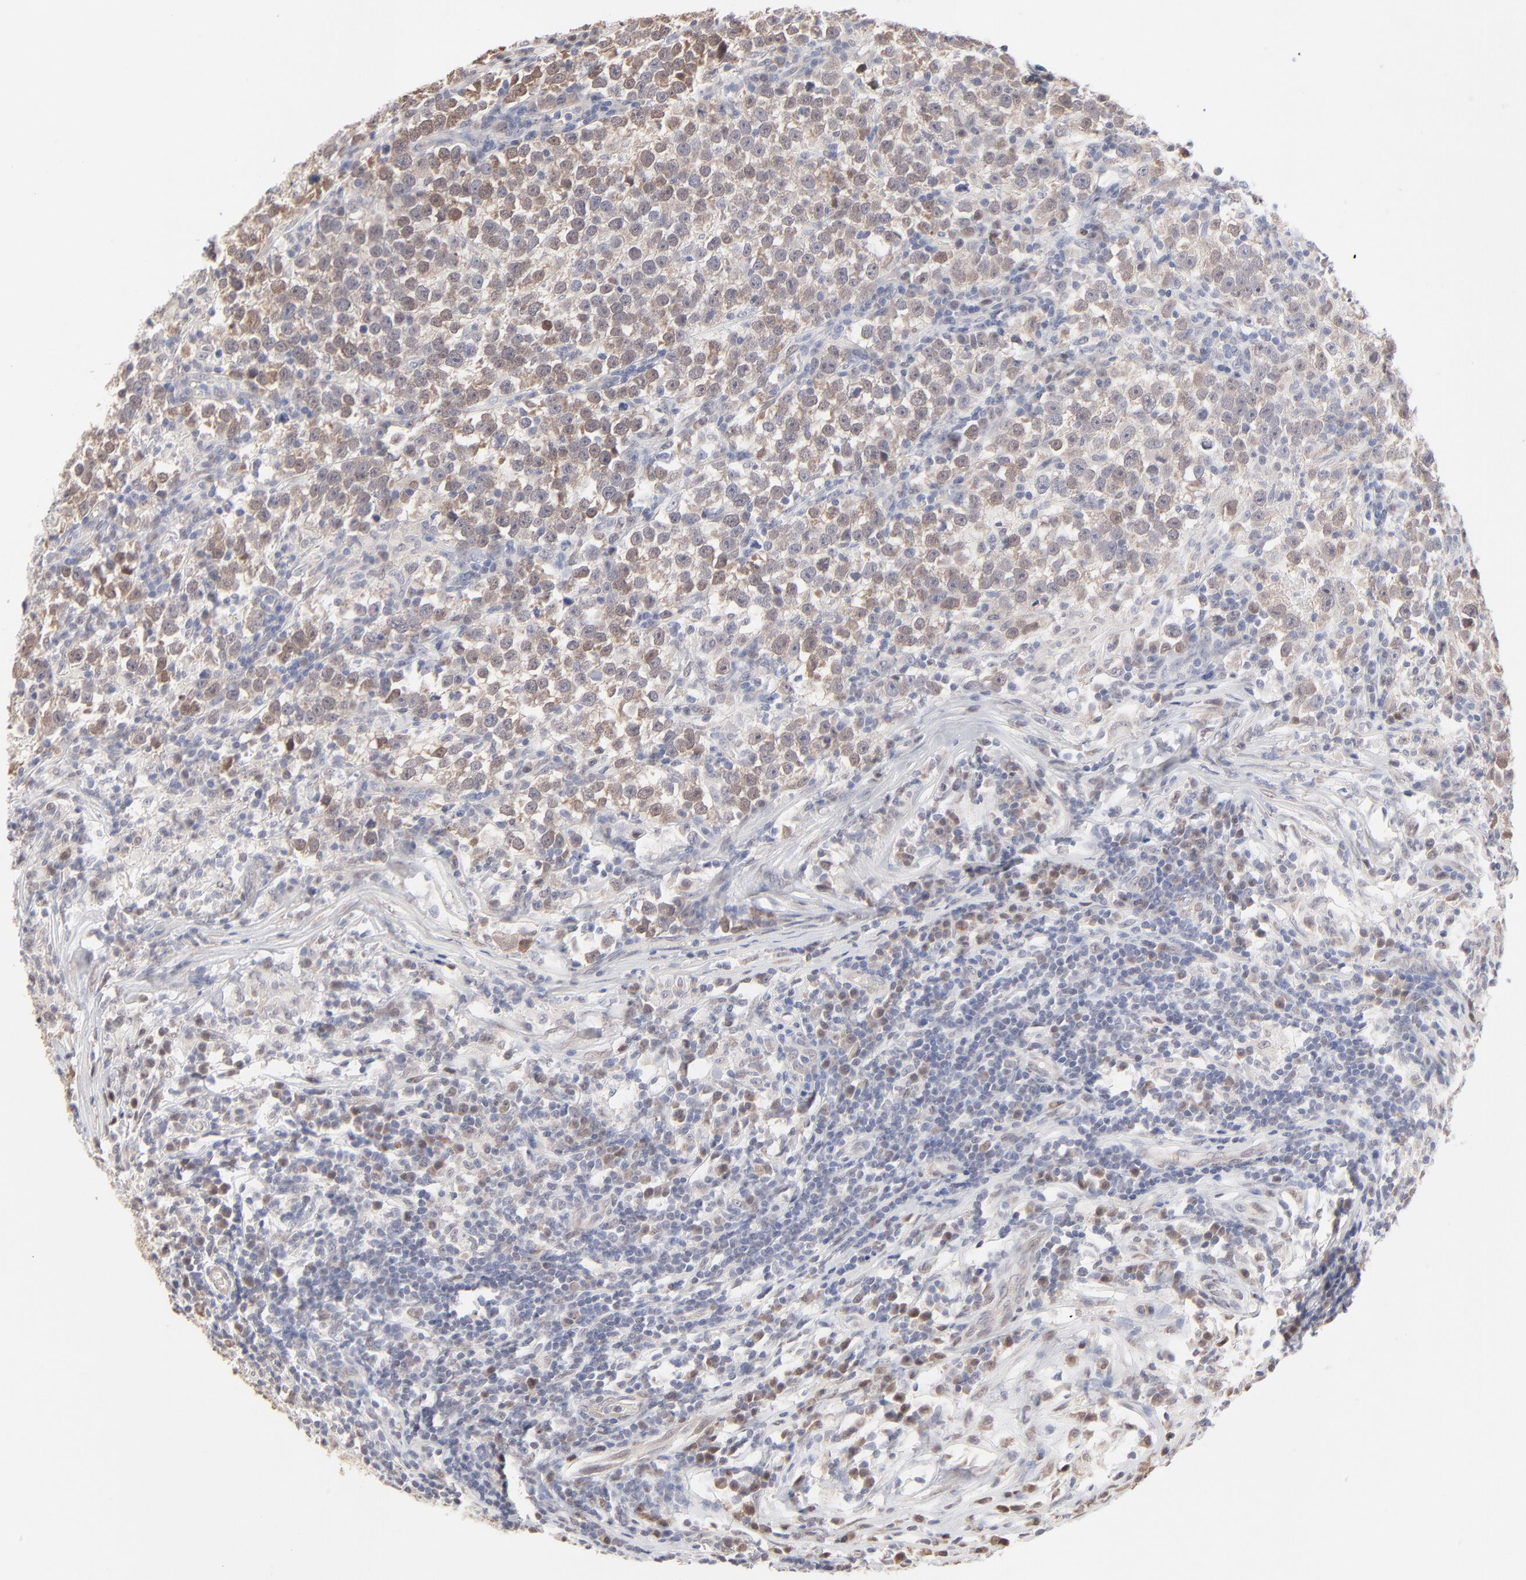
{"staining": {"intensity": "moderate", "quantity": ">75%", "location": "cytoplasmic/membranous,nuclear"}, "tissue": "testis cancer", "cell_type": "Tumor cells", "image_type": "cancer", "snomed": [{"axis": "morphology", "description": "Seminoma, NOS"}, {"axis": "topography", "description": "Testis"}], "caption": "Immunohistochemical staining of human testis seminoma shows medium levels of moderate cytoplasmic/membranous and nuclear positivity in about >75% of tumor cells. (Brightfield microscopy of DAB IHC at high magnification).", "gene": "RBM3", "patient": {"sex": "male", "age": 43}}